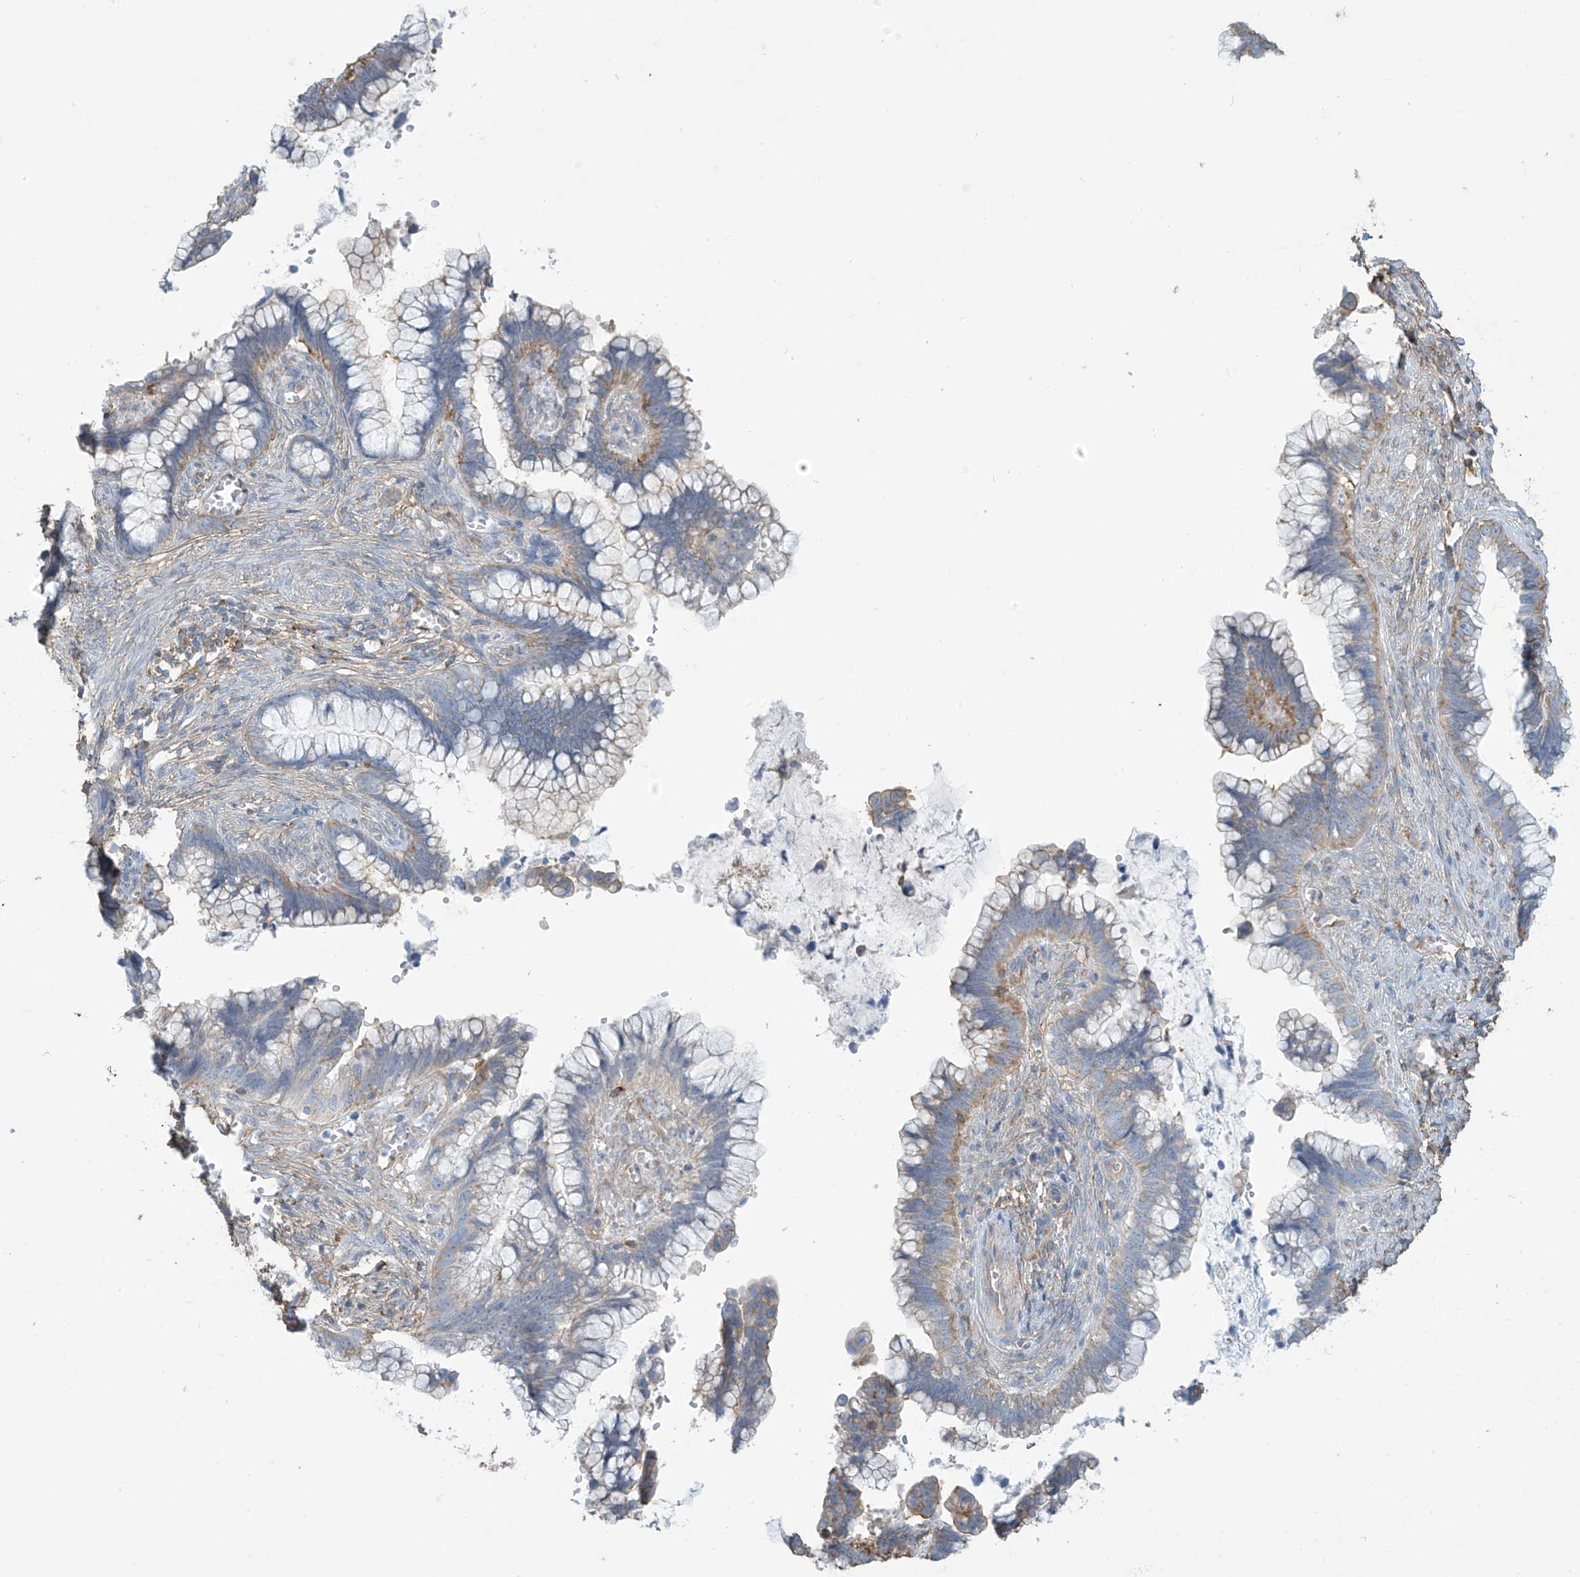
{"staining": {"intensity": "moderate", "quantity": "25%-75%", "location": "cytoplasmic/membranous"}, "tissue": "cervical cancer", "cell_type": "Tumor cells", "image_type": "cancer", "snomed": [{"axis": "morphology", "description": "Adenocarcinoma, NOS"}, {"axis": "topography", "description": "Cervix"}], "caption": "Human cervical cancer (adenocarcinoma) stained with a brown dye shows moderate cytoplasmic/membranous positive positivity in about 25%-75% of tumor cells.", "gene": "ZNF846", "patient": {"sex": "female", "age": 44}}